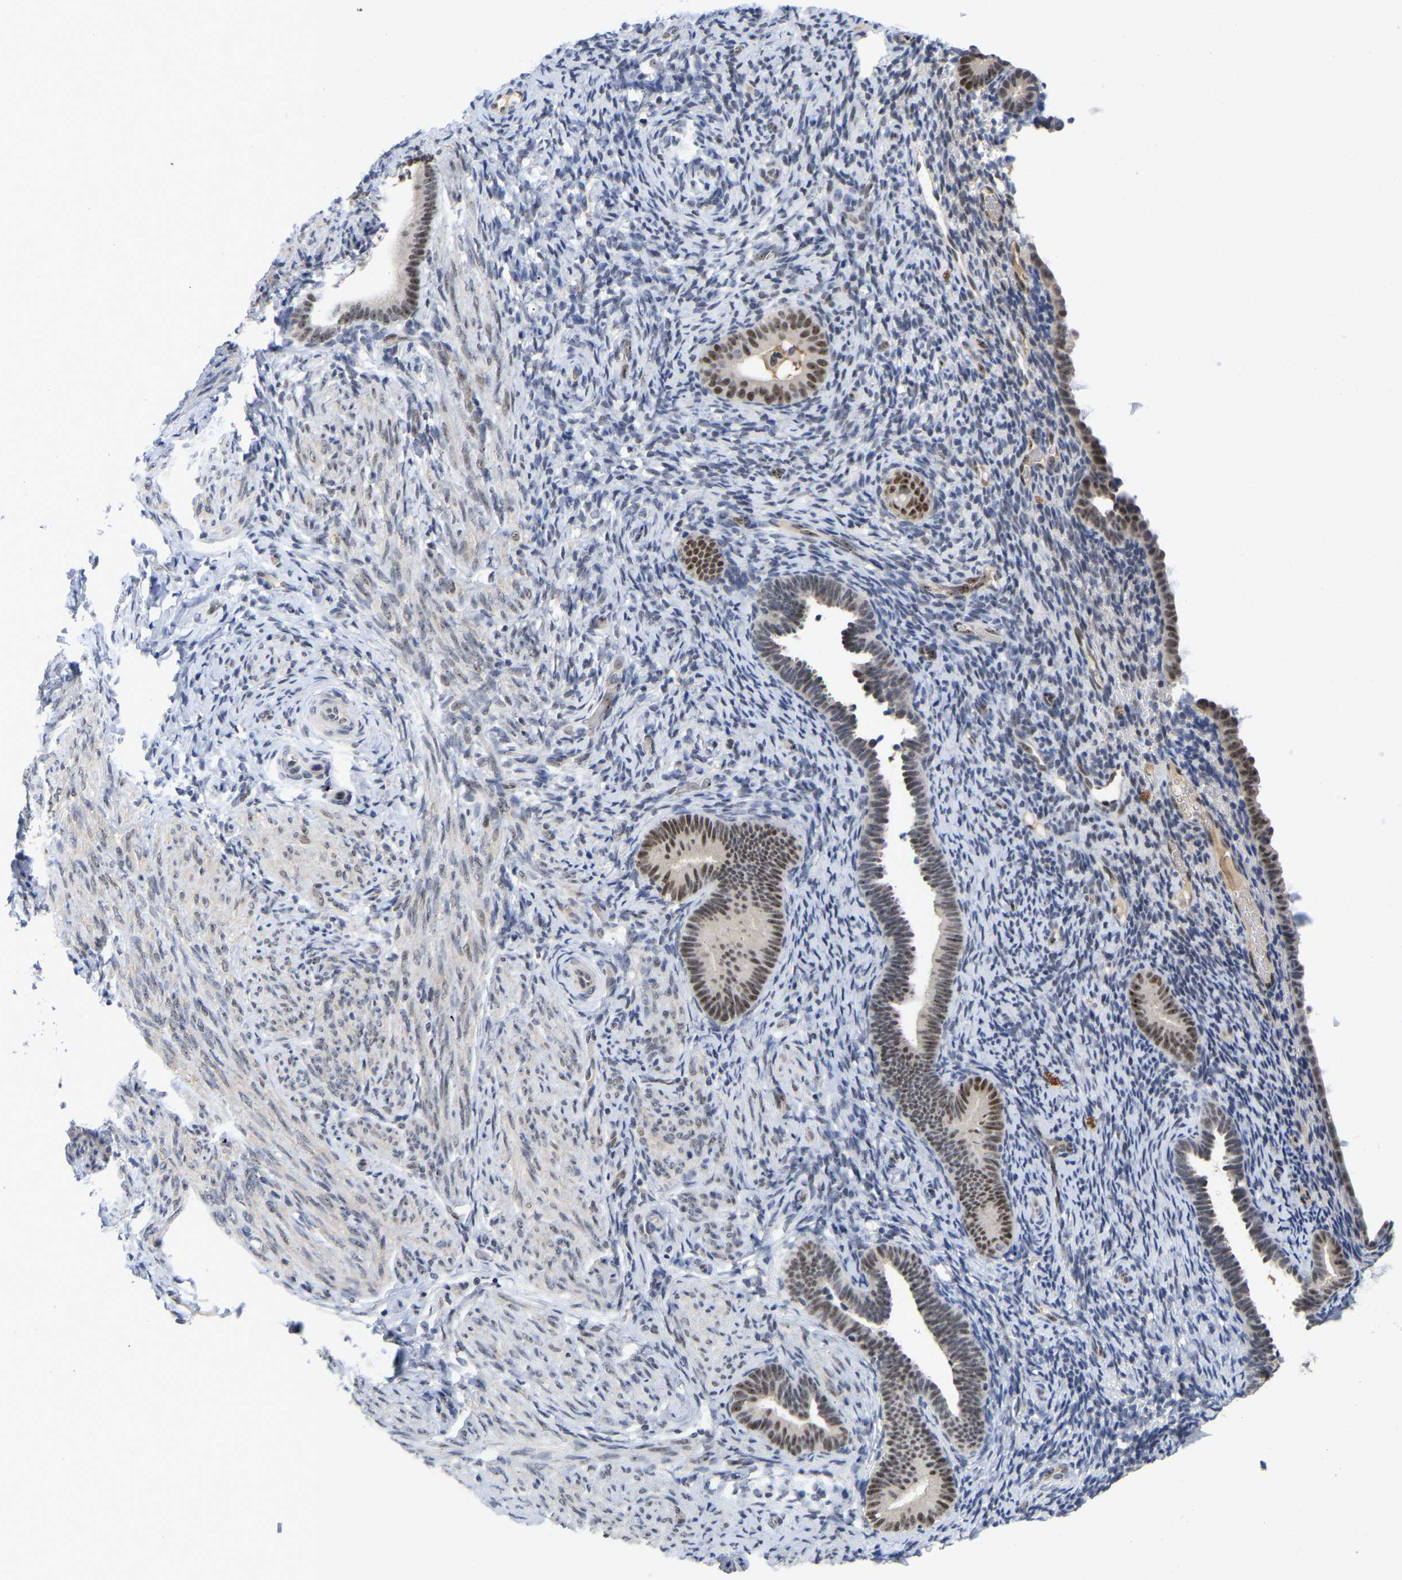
{"staining": {"intensity": "weak", "quantity": "<25%", "location": "nuclear"}, "tissue": "endometrium", "cell_type": "Cells in endometrial stroma", "image_type": "normal", "snomed": [{"axis": "morphology", "description": "Normal tissue, NOS"}, {"axis": "topography", "description": "Endometrium"}], "caption": "Immunohistochemistry histopathology image of unremarkable endometrium: human endometrium stained with DAB reveals no significant protein positivity in cells in endometrial stroma. Nuclei are stained in blue.", "gene": "NLE1", "patient": {"sex": "female", "age": 51}}